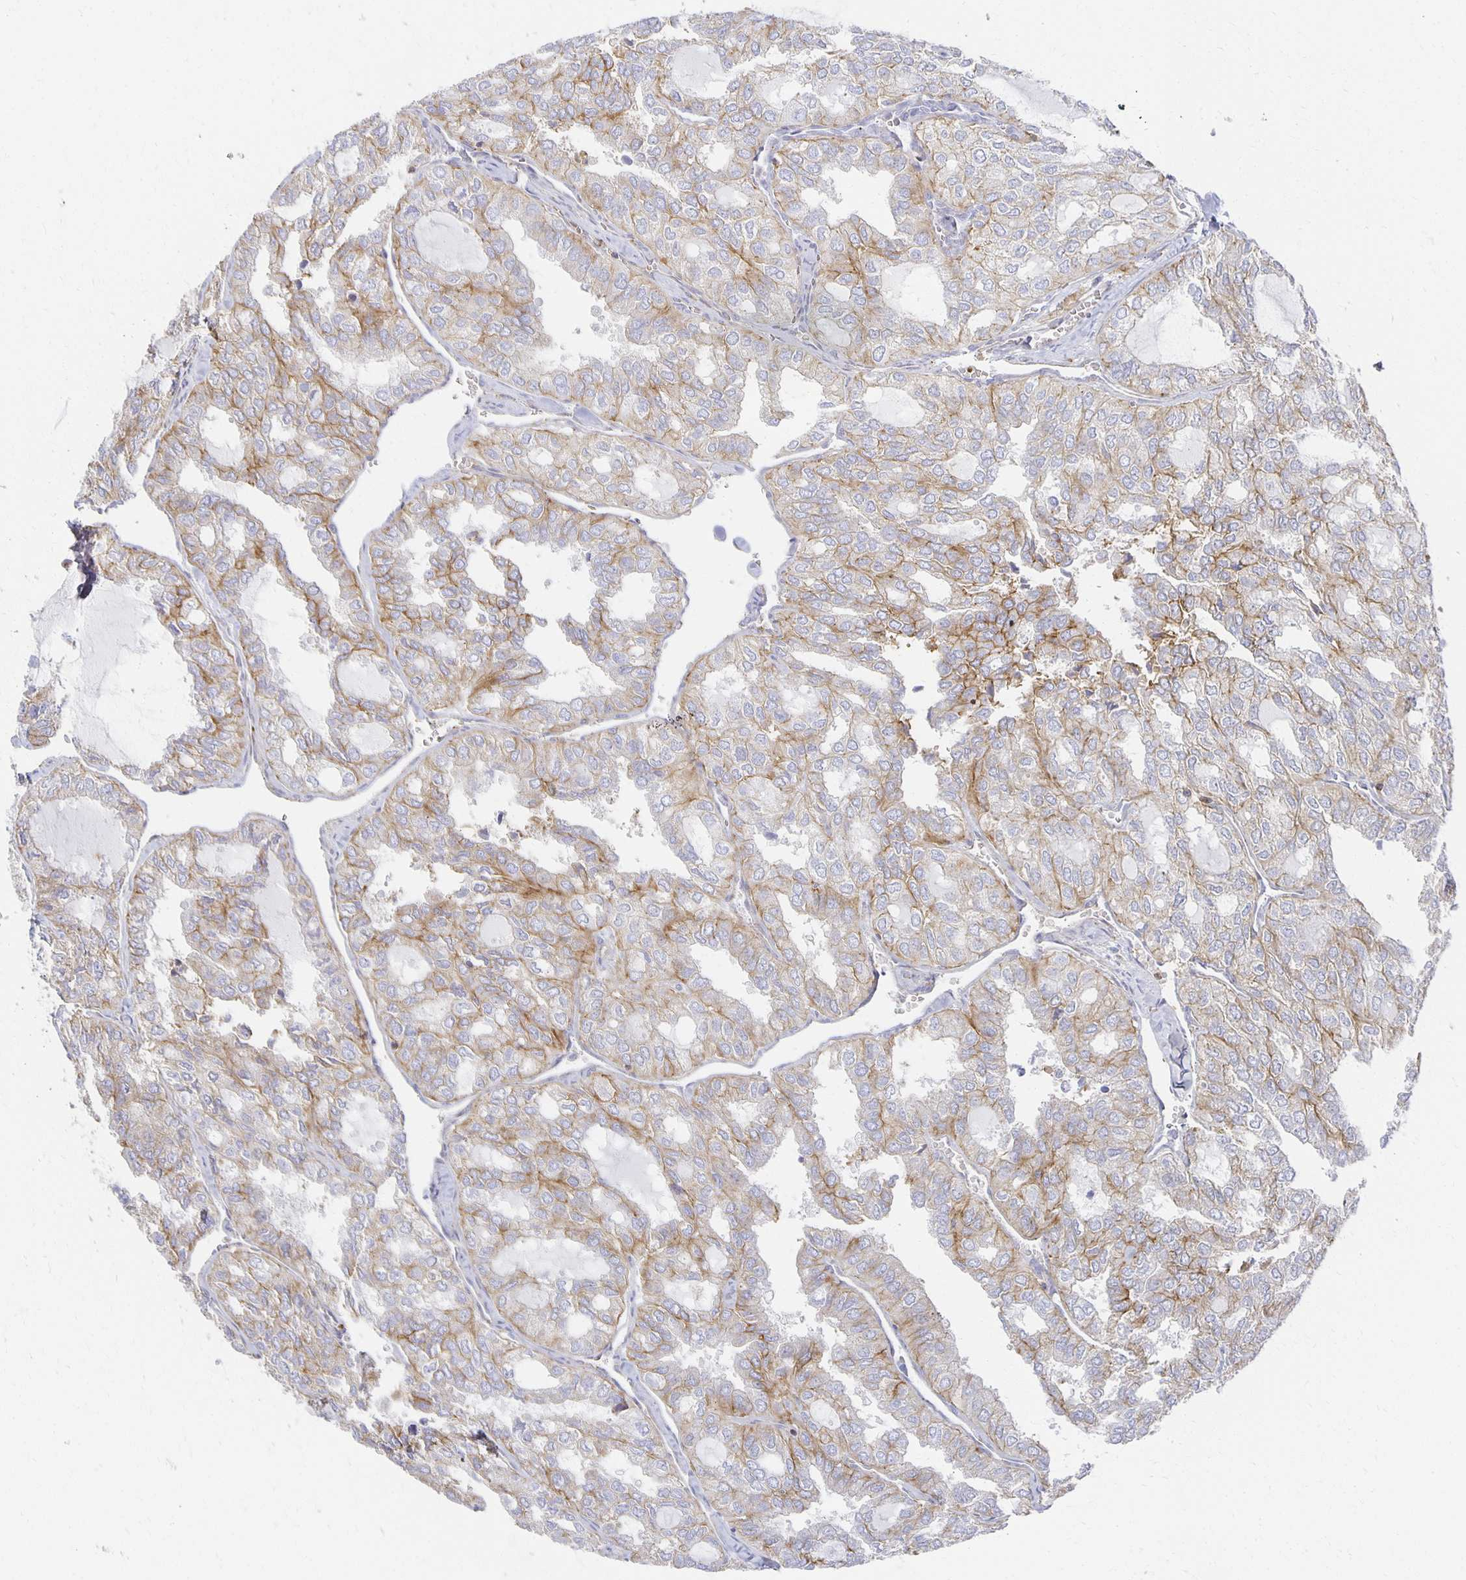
{"staining": {"intensity": "strong", "quantity": "25%-75%", "location": "cytoplasmic/membranous"}, "tissue": "thyroid cancer", "cell_type": "Tumor cells", "image_type": "cancer", "snomed": [{"axis": "morphology", "description": "Follicular adenoma carcinoma, NOS"}, {"axis": "topography", "description": "Thyroid gland"}], "caption": "Immunohistochemical staining of thyroid cancer displays high levels of strong cytoplasmic/membranous protein staining in approximately 25%-75% of tumor cells.", "gene": "TAAR1", "patient": {"sex": "male", "age": 75}}